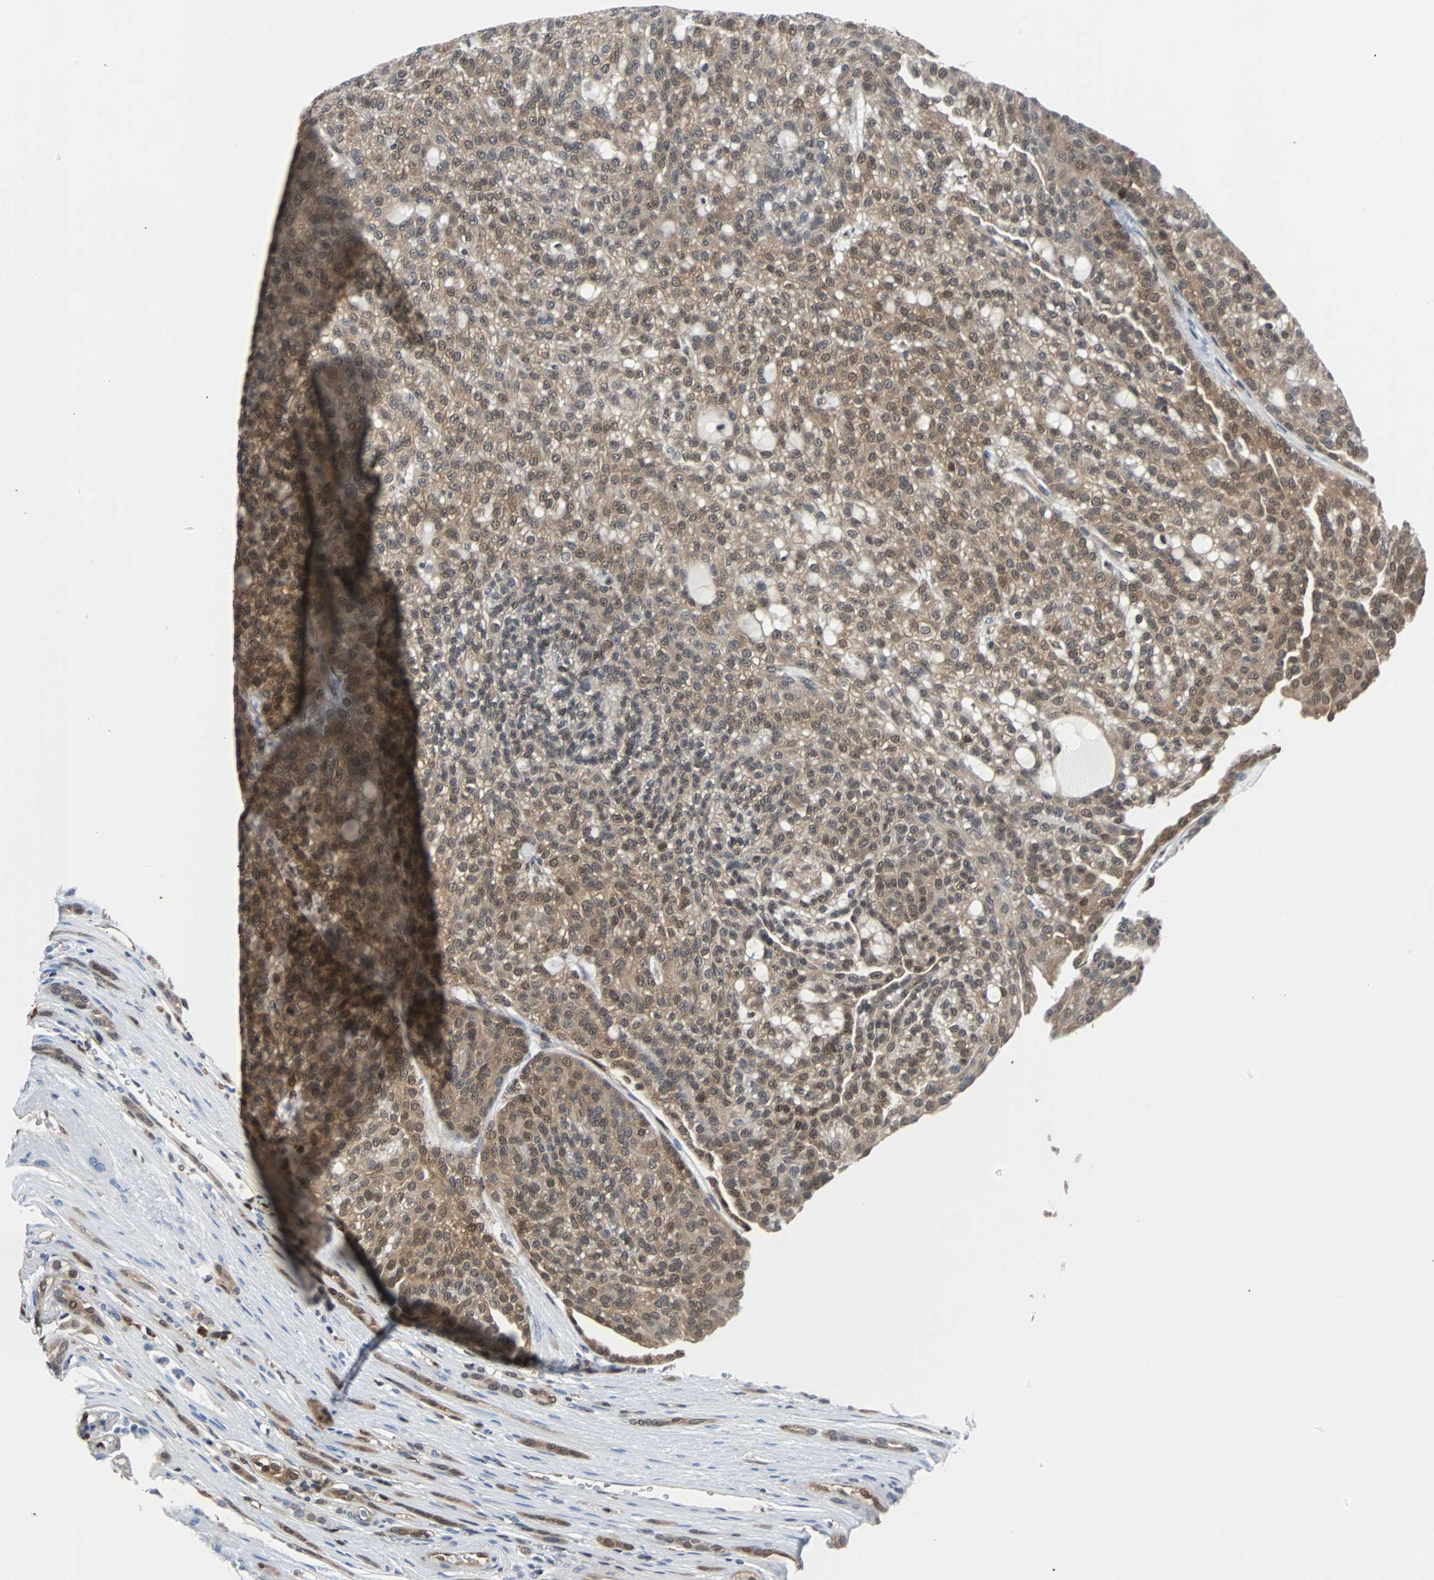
{"staining": {"intensity": "weak", "quantity": "25%-75%", "location": "cytoplasmic/membranous,nuclear"}, "tissue": "renal cancer", "cell_type": "Tumor cells", "image_type": "cancer", "snomed": [{"axis": "morphology", "description": "Adenocarcinoma, NOS"}, {"axis": "topography", "description": "Kidney"}], "caption": "About 25%-75% of tumor cells in adenocarcinoma (renal) show weak cytoplasmic/membranous and nuclear protein expression as visualized by brown immunohistochemical staining.", "gene": "MAP2K6", "patient": {"sex": "male", "age": 63}}